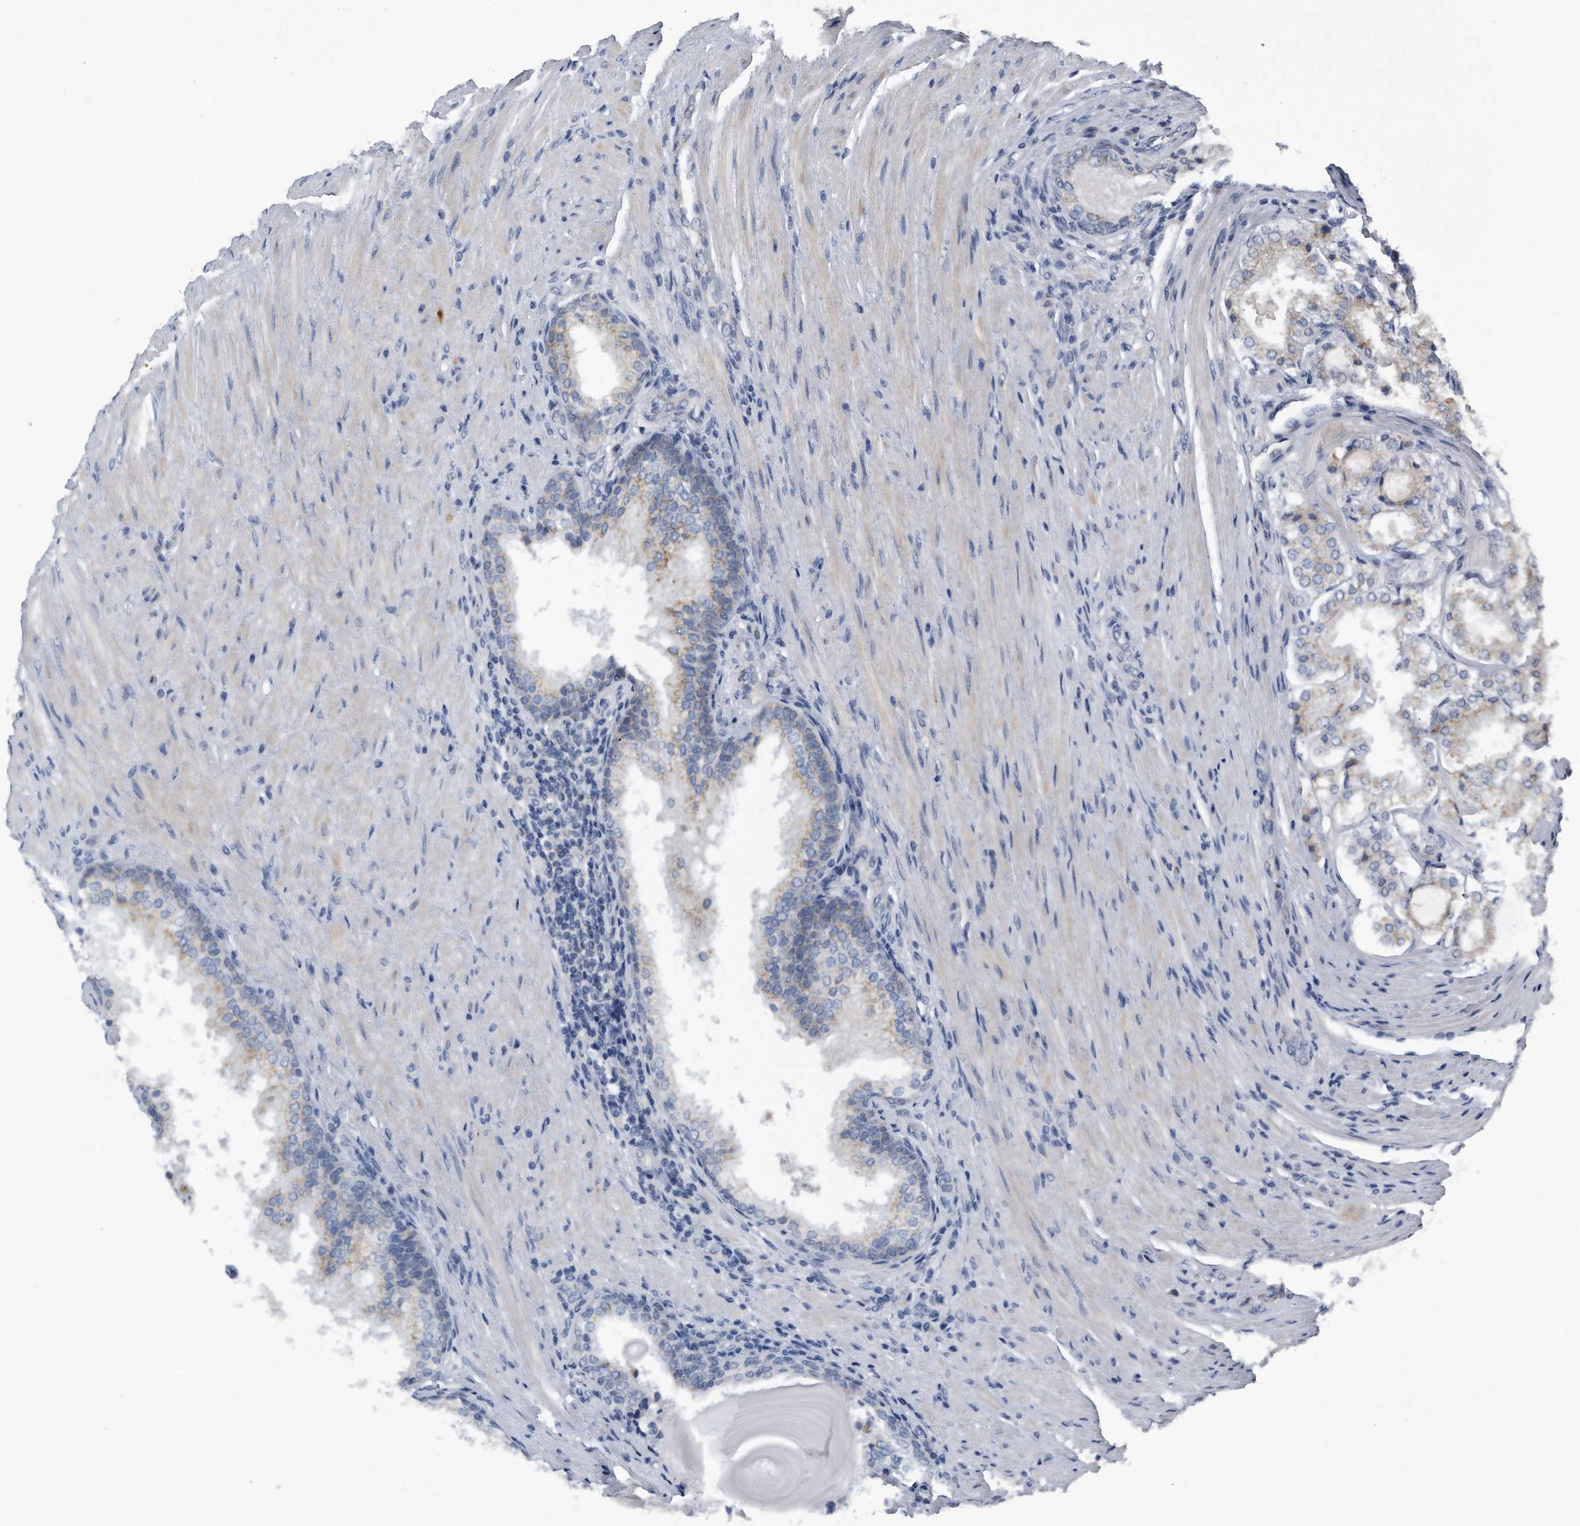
{"staining": {"intensity": "weak", "quantity": "<25%", "location": "cytoplasmic/membranous"}, "tissue": "prostate cancer", "cell_type": "Tumor cells", "image_type": "cancer", "snomed": [{"axis": "morphology", "description": "Adenocarcinoma, High grade"}, {"axis": "topography", "description": "Prostate"}], "caption": "Prostate cancer was stained to show a protein in brown. There is no significant staining in tumor cells. Brightfield microscopy of immunohistochemistry (IHC) stained with DAB (brown) and hematoxylin (blue), captured at high magnification.", "gene": "LYRM4", "patient": {"sex": "male", "age": 60}}